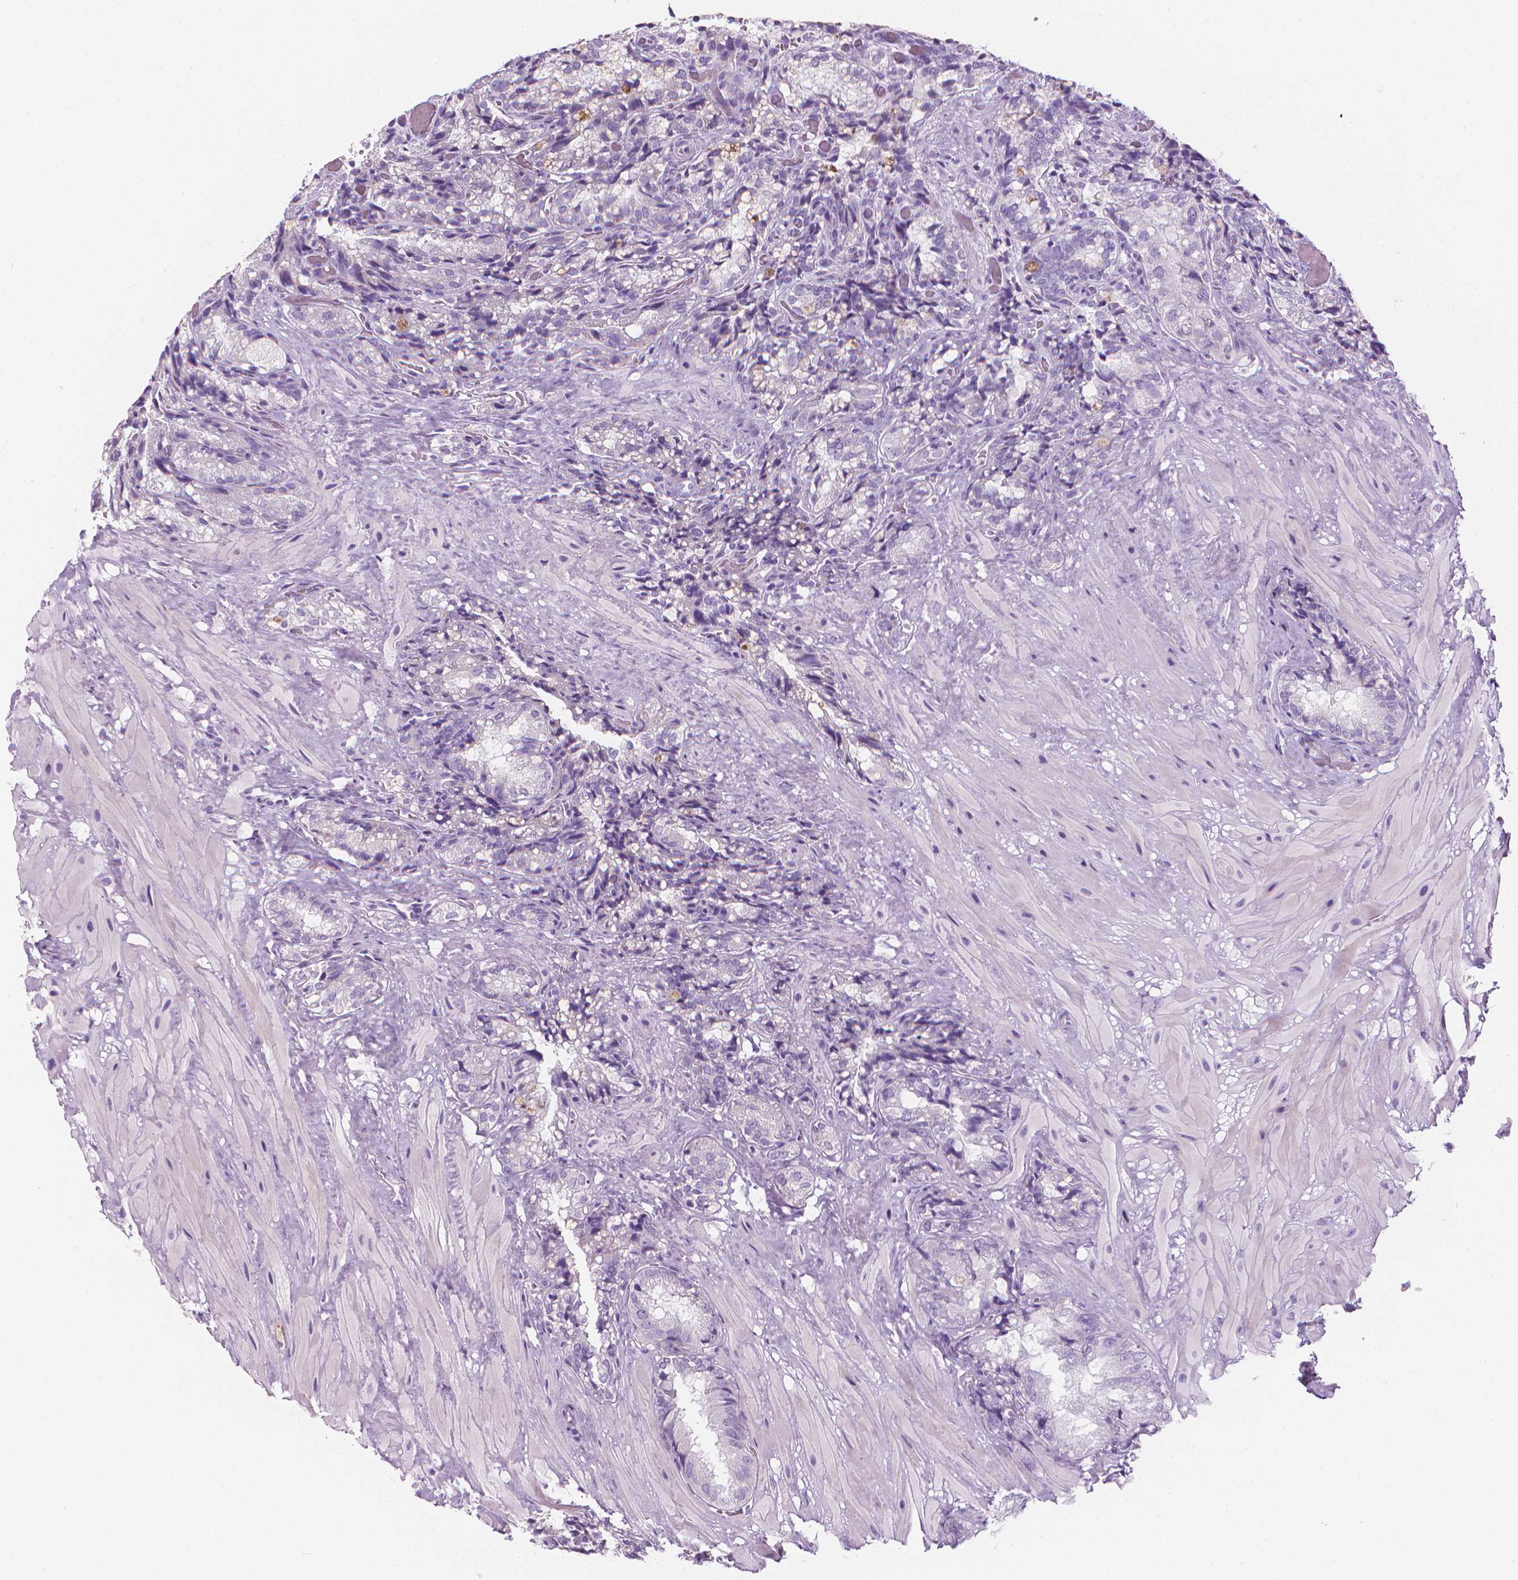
{"staining": {"intensity": "negative", "quantity": "none", "location": "none"}, "tissue": "seminal vesicle", "cell_type": "Glandular cells", "image_type": "normal", "snomed": [{"axis": "morphology", "description": "Normal tissue, NOS"}, {"axis": "topography", "description": "Seminal veicle"}], "caption": "The micrograph demonstrates no significant staining in glandular cells of seminal vesicle.", "gene": "DCAF8L1", "patient": {"sex": "male", "age": 57}}